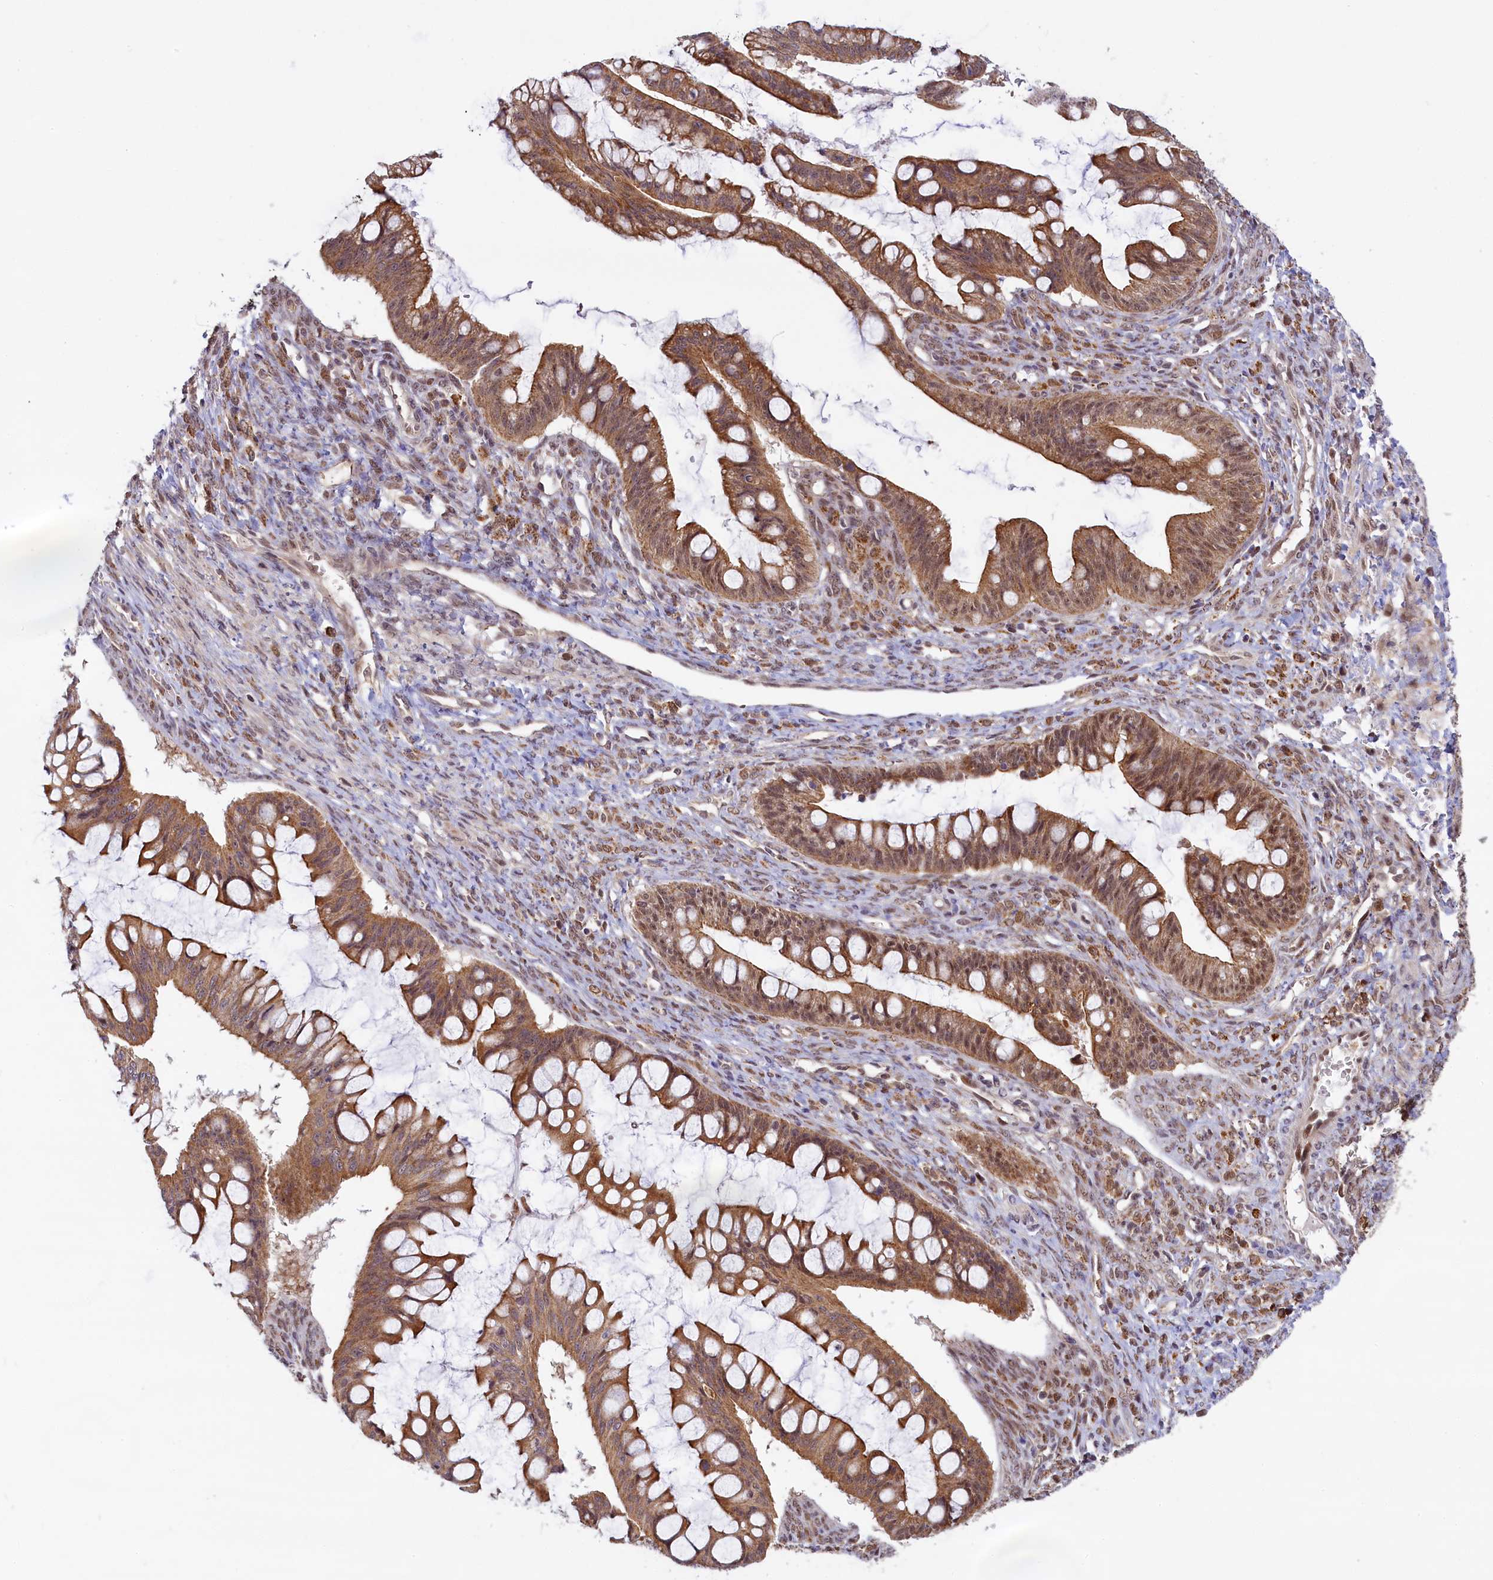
{"staining": {"intensity": "moderate", "quantity": ">75%", "location": "cytoplasmic/membranous"}, "tissue": "ovarian cancer", "cell_type": "Tumor cells", "image_type": "cancer", "snomed": [{"axis": "morphology", "description": "Cystadenocarcinoma, mucinous, NOS"}, {"axis": "topography", "description": "Ovary"}], "caption": "Immunohistochemistry (IHC) of ovarian cancer demonstrates medium levels of moderate cytoplasmic/membranous expression in approximately >75% of tumor cells.", "gene": "CARD8", "patient": {"sex": "female", "age": 73}}